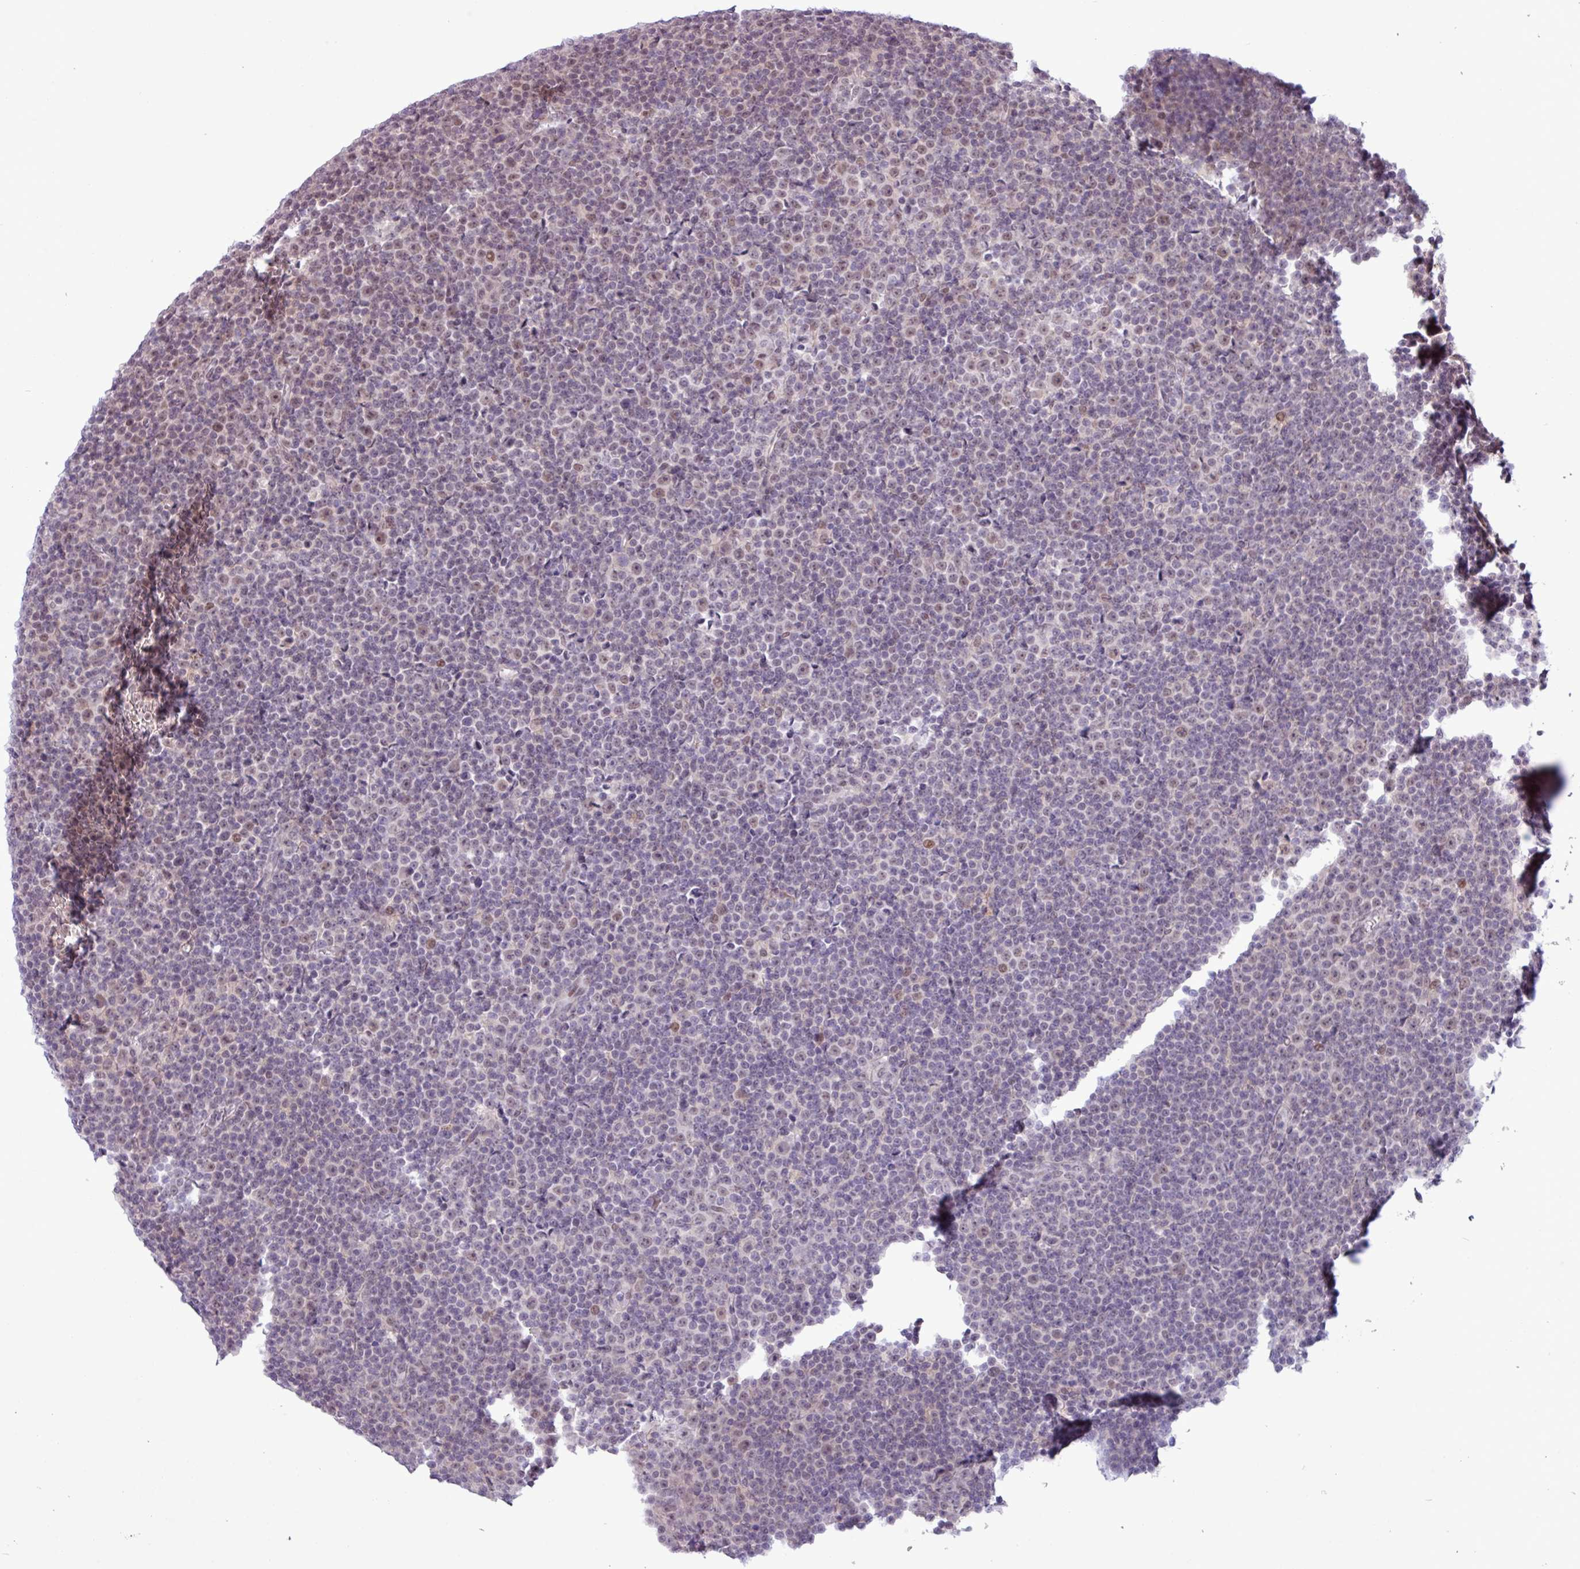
{"staining": {"intensity": "weak", "quantity": "25%-75%", "location": "nuclear"}, "tissue": "lymphoma", "cell_type": "Tumor cells", "image_type": "cancer", "snomed": [{"axis": "morphology", "description": "Malignant lymphoma, non-Hodgkin's type, Low grade"}, {"axis": "topography", "description": "Lymph node"}], "caption": "Lymphoma stained with immunohistochemistry (IHC) displays weak nuclear staining in approximately 25%-75% of tumor cells.", "gene": "NOTCH2", "patient": {"sex": "female", "age": 67}}